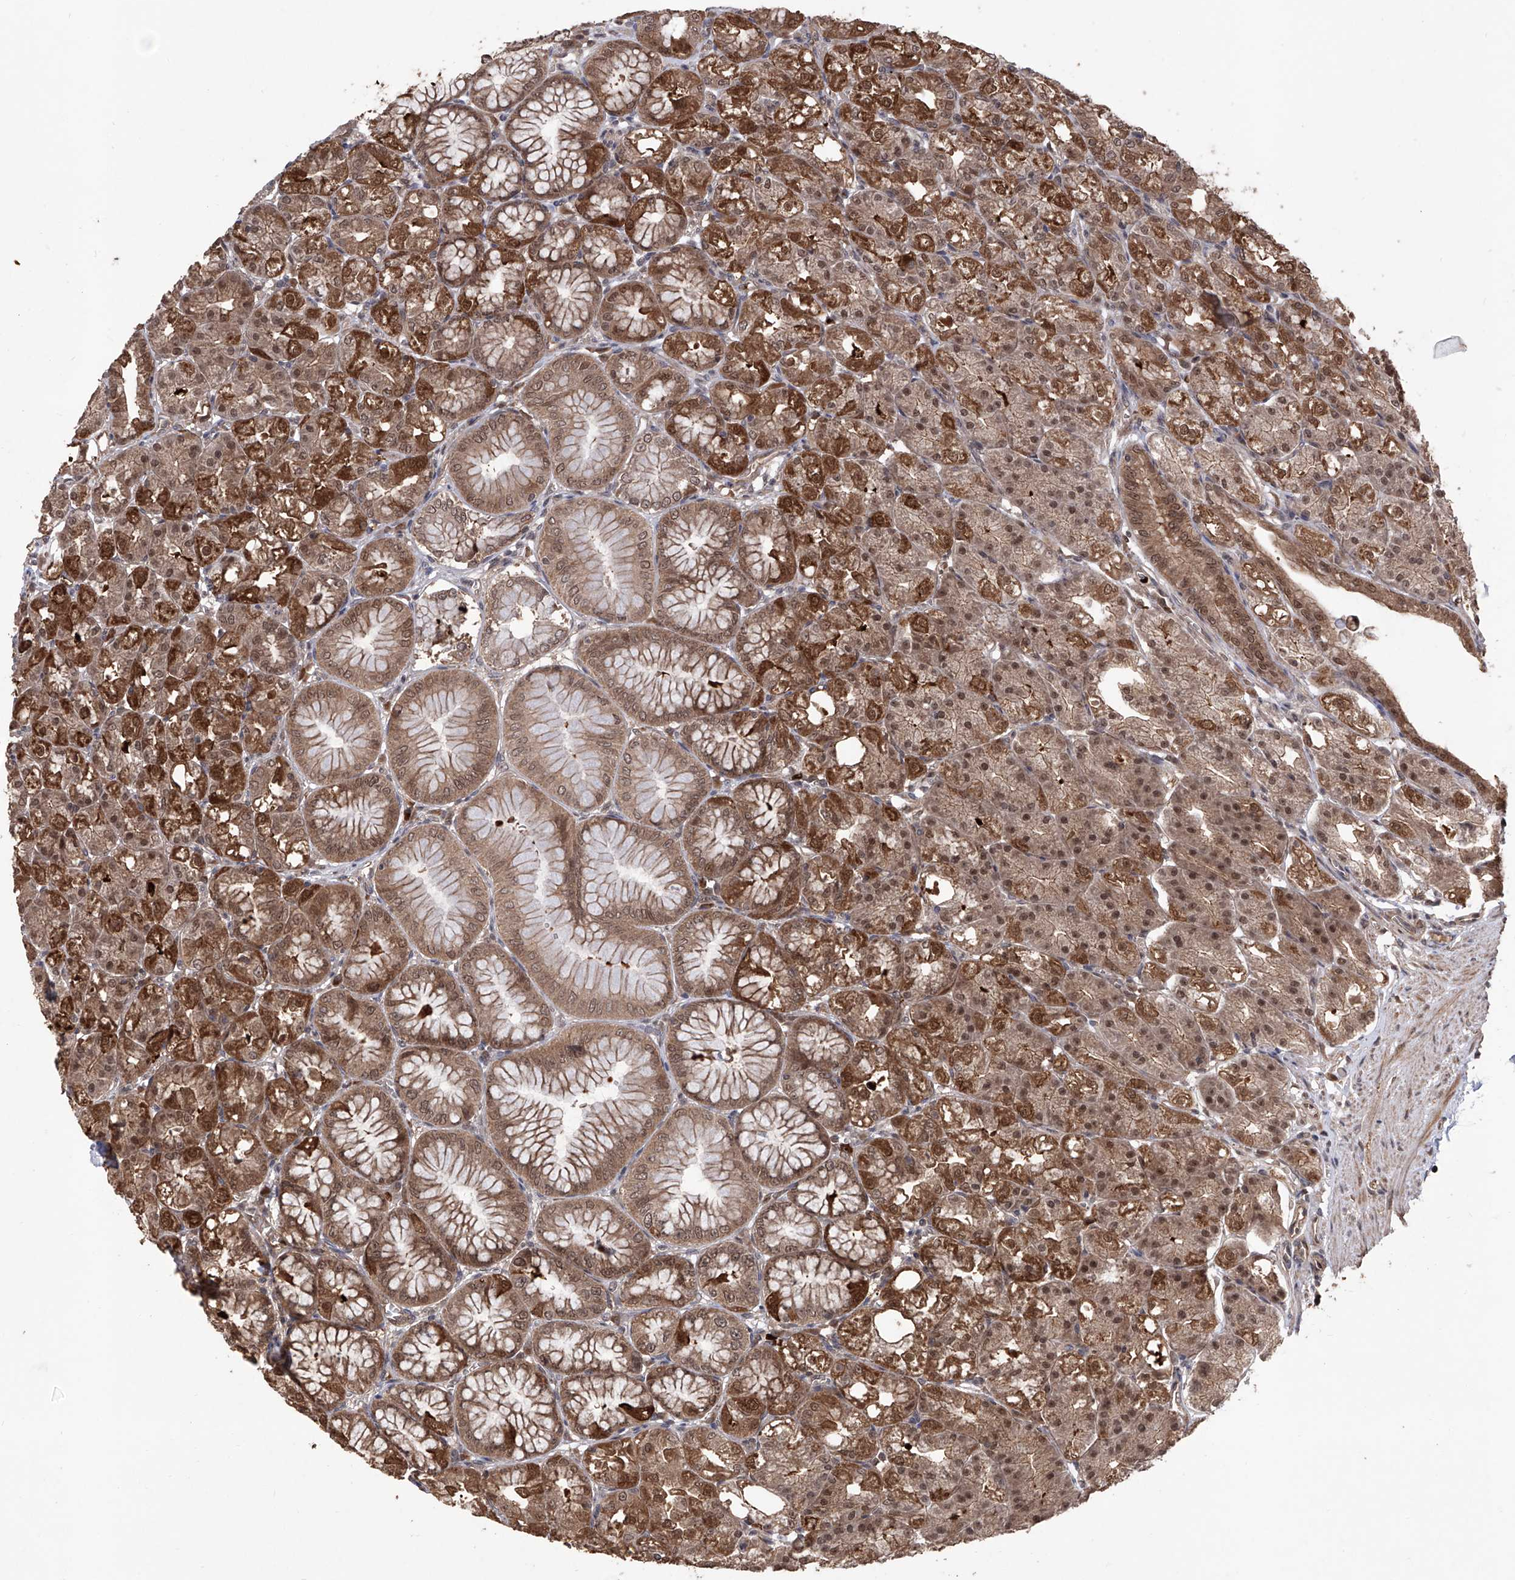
{"staining": {"intensity": "moderate", "quantity": ">75%", "location": "cytoplasmic/membranous,nuclear"}, "tissue": "stomach", "cell_type": "Glandular cells", "image_type": "normal", "snomed": [{"axis": "morphology", "description": "Normal tissue, NOS"}, {"axis": "topography", "description": "Stomach, lower"}], "caption": "IHC (DAB) staining of normal human stomach exhibits moderate cytoplasmic/membranous,nuclear protein positivity in about >75% of glandular cells.", "gene": "LYSMD4", "patient": {"sex": "male", "age": 71}}